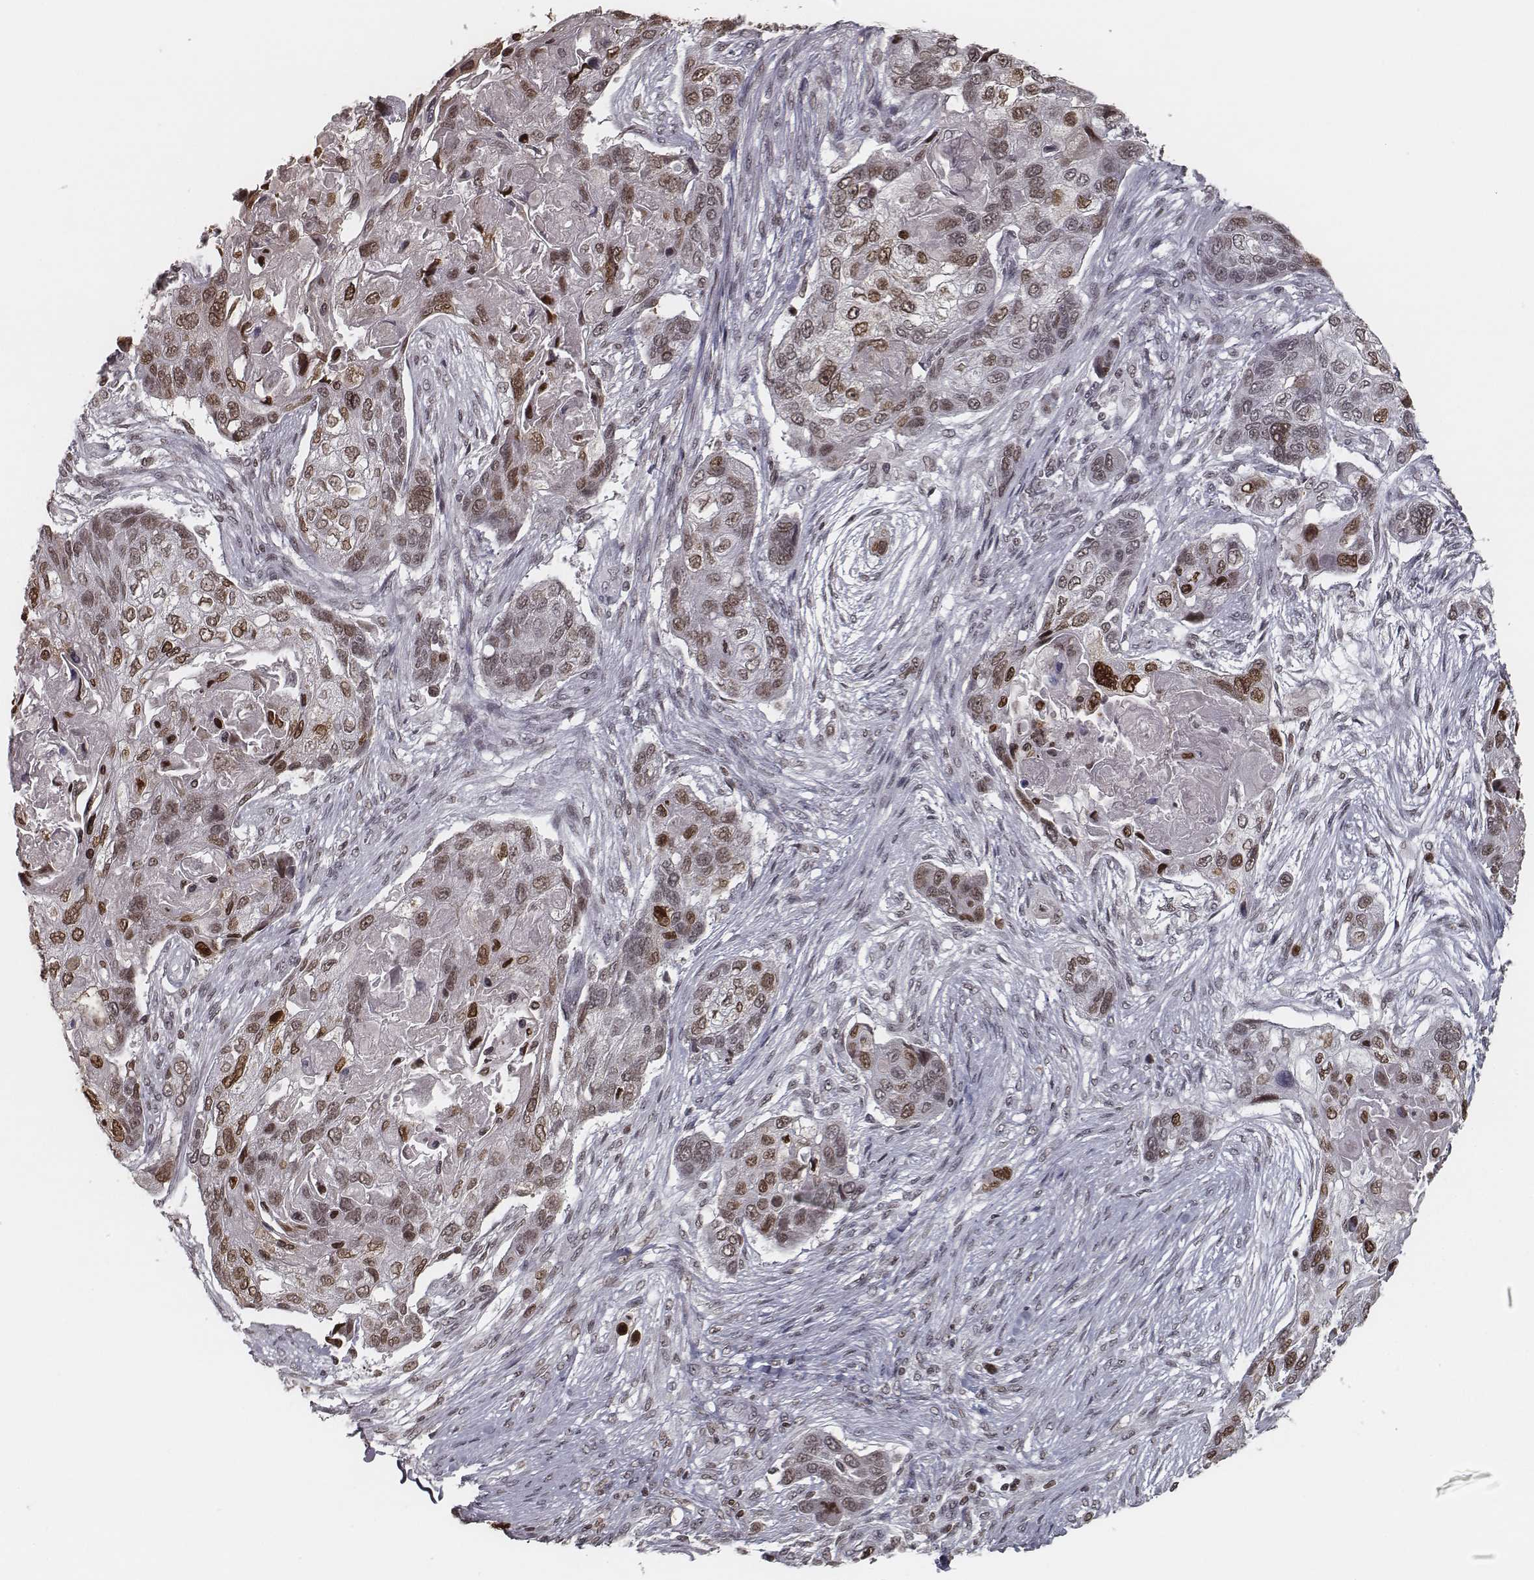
{"staining": {"intensity": "moderate", "quantity": ">75%", "location": "nuclear"}, "tissue": "lung cancer", "cell_type": "Tumor cells", "image_type": "cancer", "snomed": [{"axis": "morphology", "description": "Squamous cell carcinoma, NOS"}, {"axis": "topography", "description": "Lung"}], "caption": "IHC image of human lung cancer stained for a protein (brown), which shows medium levels of moderate nuclear positivity in approximately >75% of tumor cells.", "gene": "HMGA2", "patient": {"sex": "male", "age": 69}}